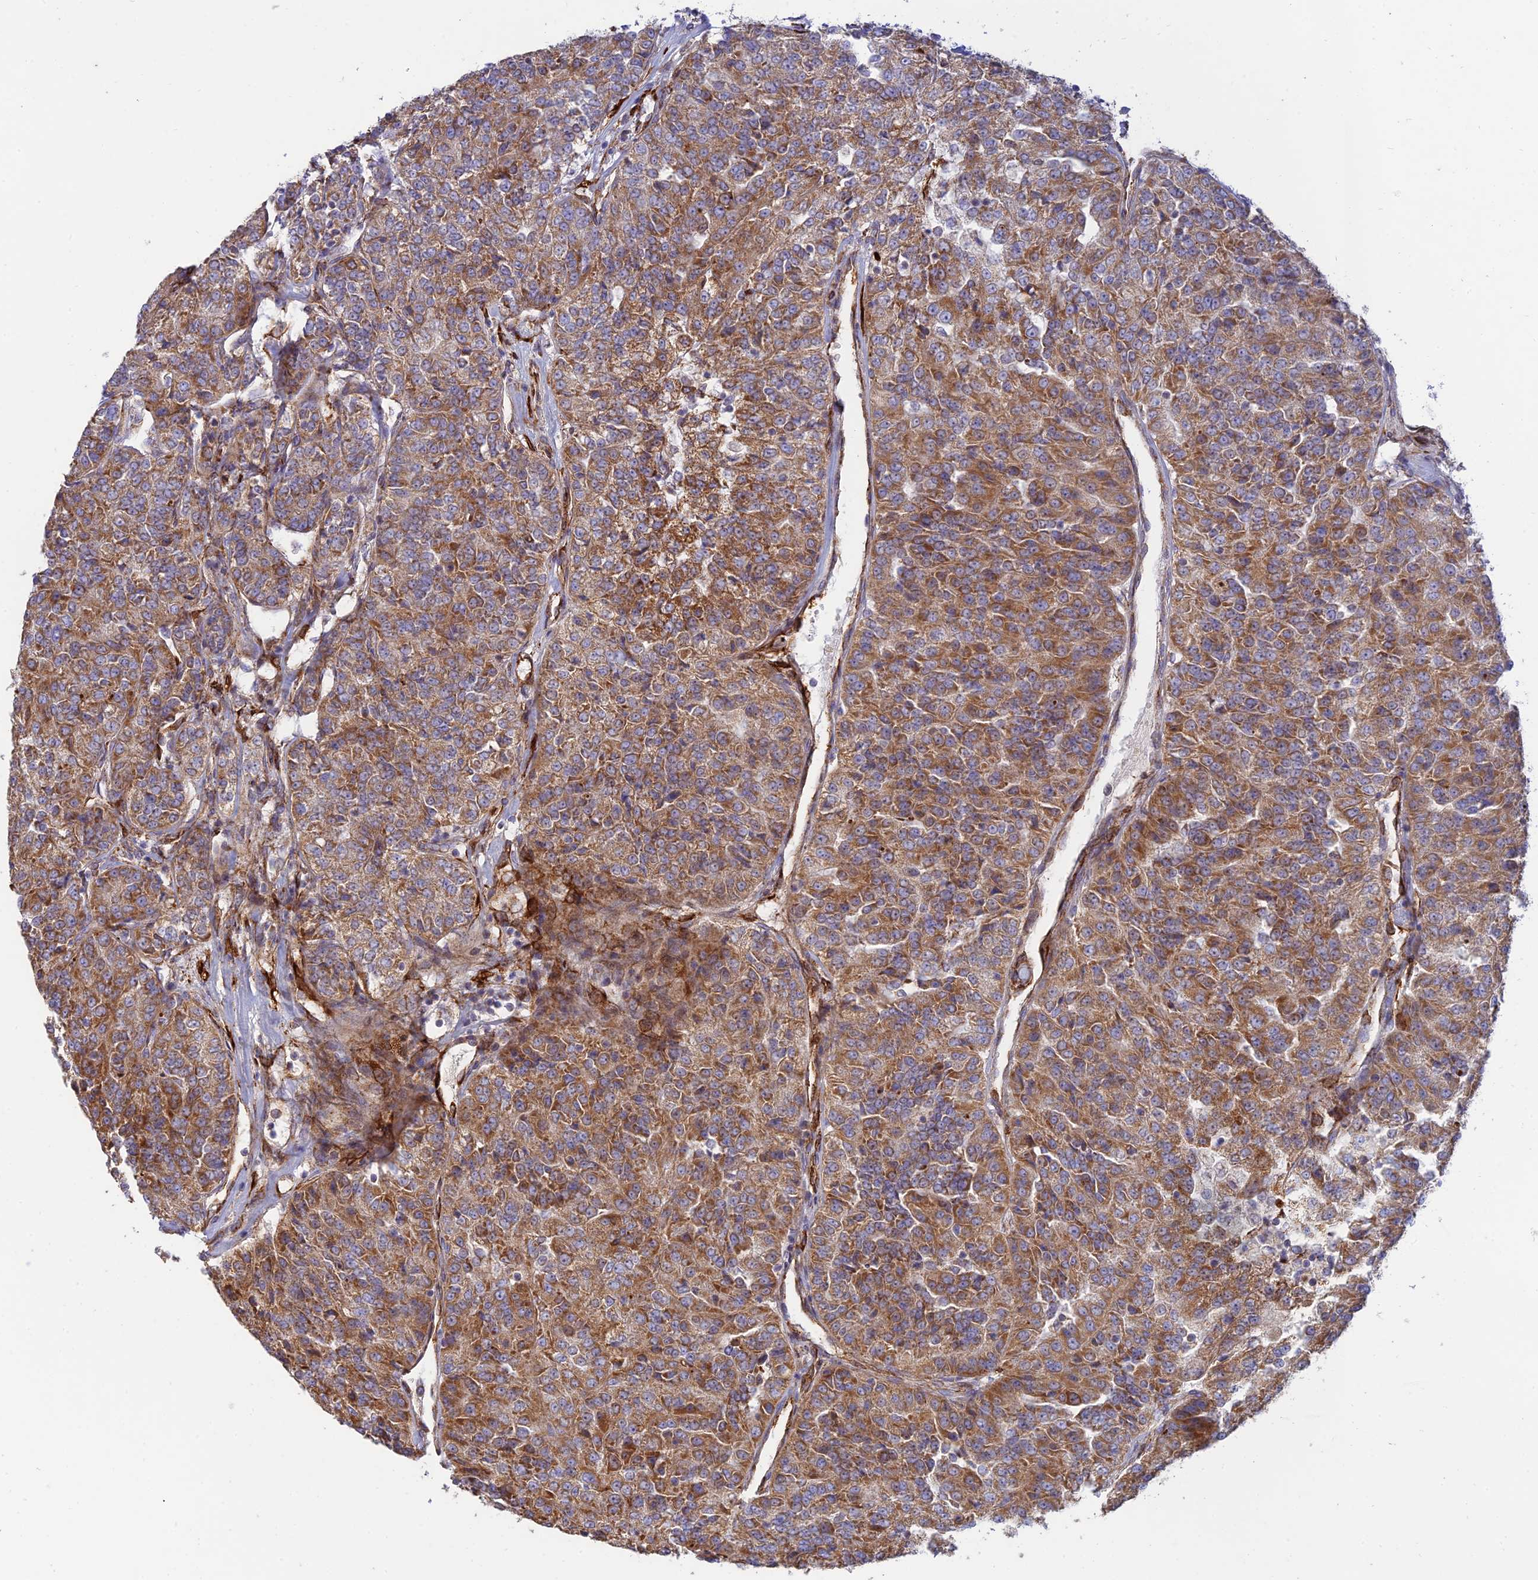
{"staining": {"intensity": "moderate", "quantity": ">75%", "location": "cytoplasmic/membranous"}, "tissue": "renal cancer", "cell_type": "Tumor cells", "image_type": "cancer", "snomed": [{"axis": "morphology", "description": "Adenocarcinoma, NOS"}, {"axis": "topography", "description": "Kidney"}], "caption": "DAB immunohistochemical staining of human renal cancer shows moderate cytoplasmic/membranous protein positivity in approximately >75% of tumor cells.", "gene": "RCN3", "patient": {"sex": "female", "age": 63}}